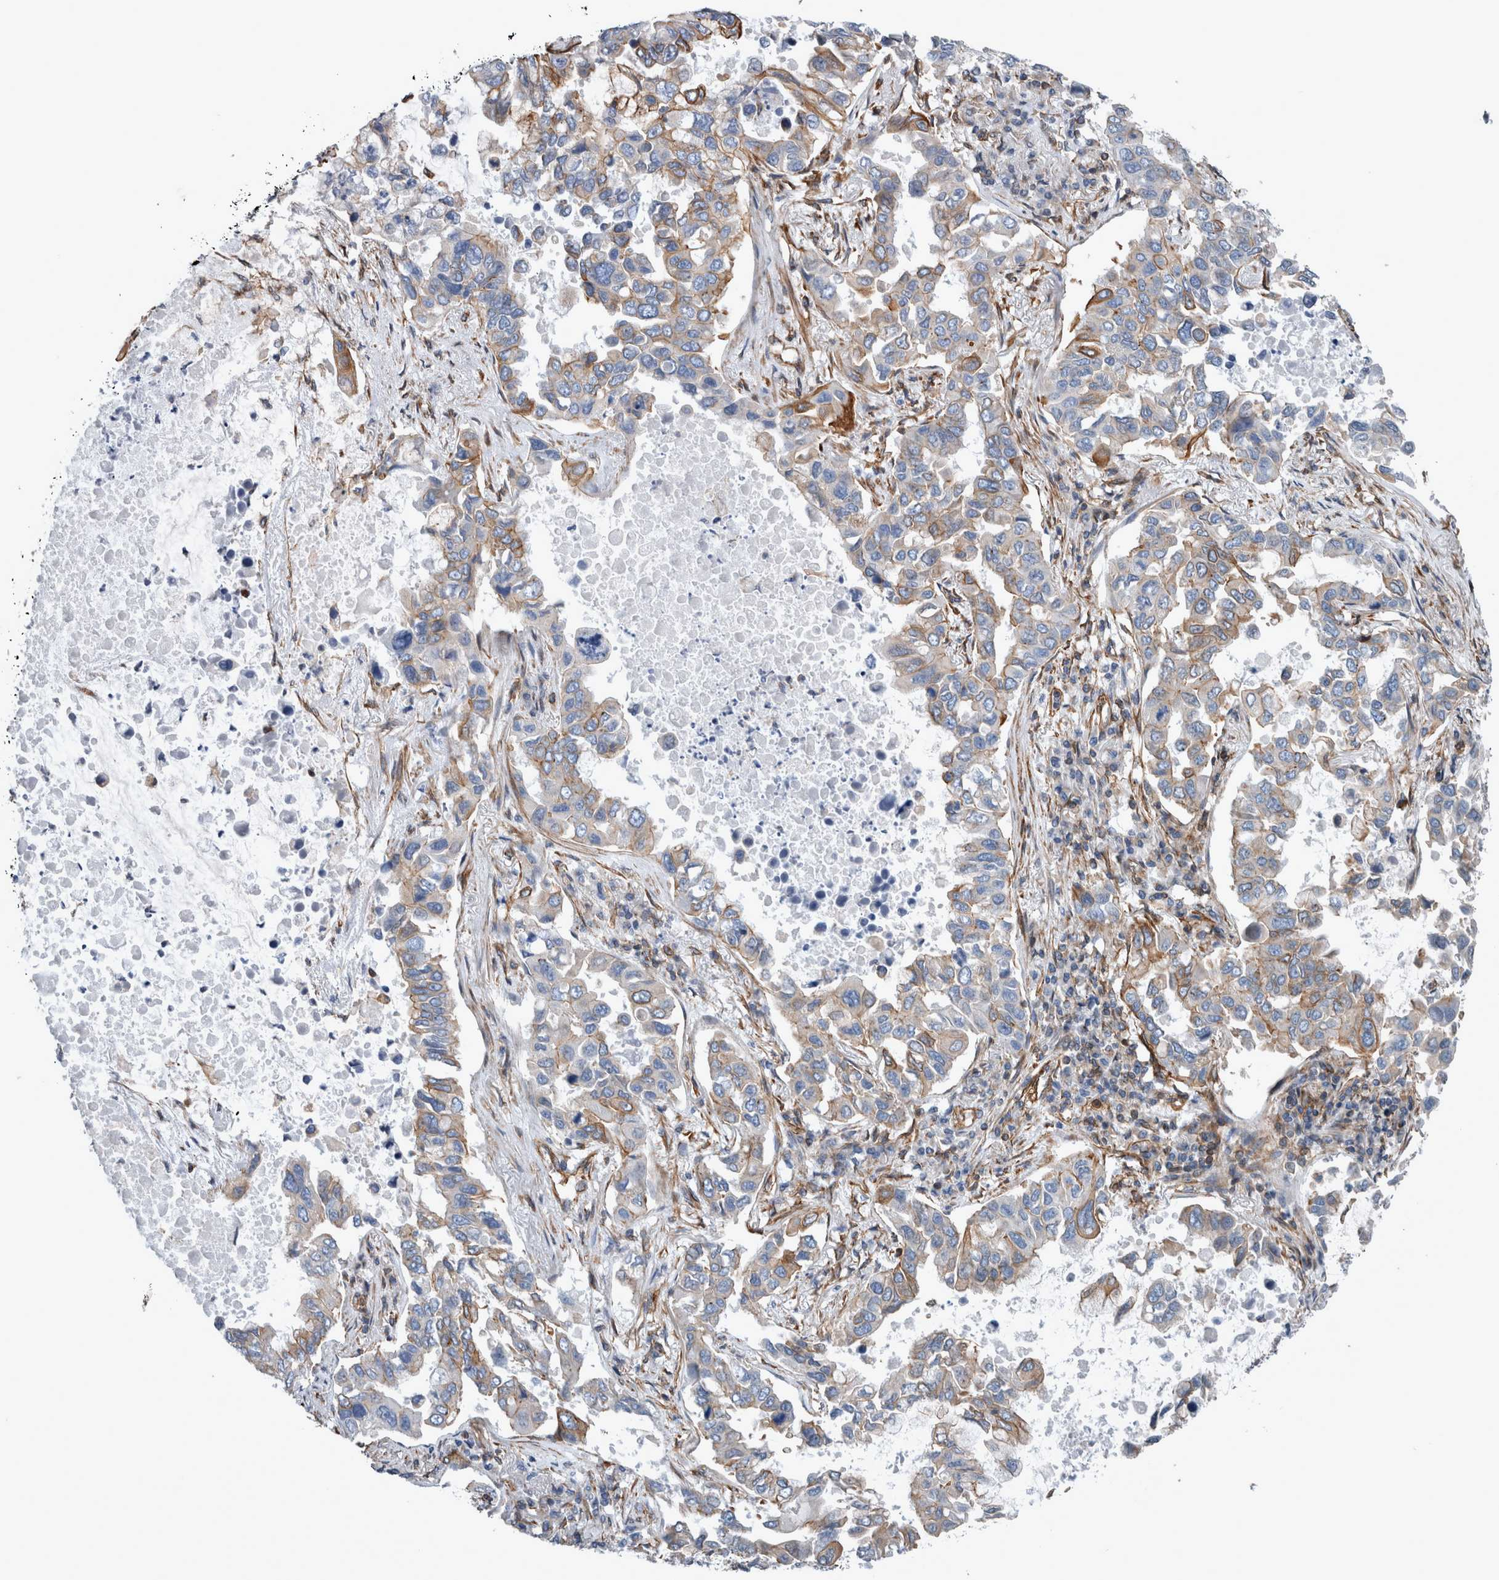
{"staining": {"intensity": "weak", "quantity": "25%-75%", "location": "cytoplasmic/membranous"}, "tissue": "lung cancer", "cell_type": "Tumor cells", "image_type": "cancer", "snomed": [{"axis": "morphology", "description": "Adenocarcinoma, NOS"}, {"axis": "topography", "description": "Lung"}], "caption": "Adenocarcinoma (lung) tissue displays weak cytoplasmic/membranous expression in approximately 25%-75% of tumor cells, visualized by immunohistochemistry.", "gene": "PLEC", "patient": {"sex": "male", "age": 64}}